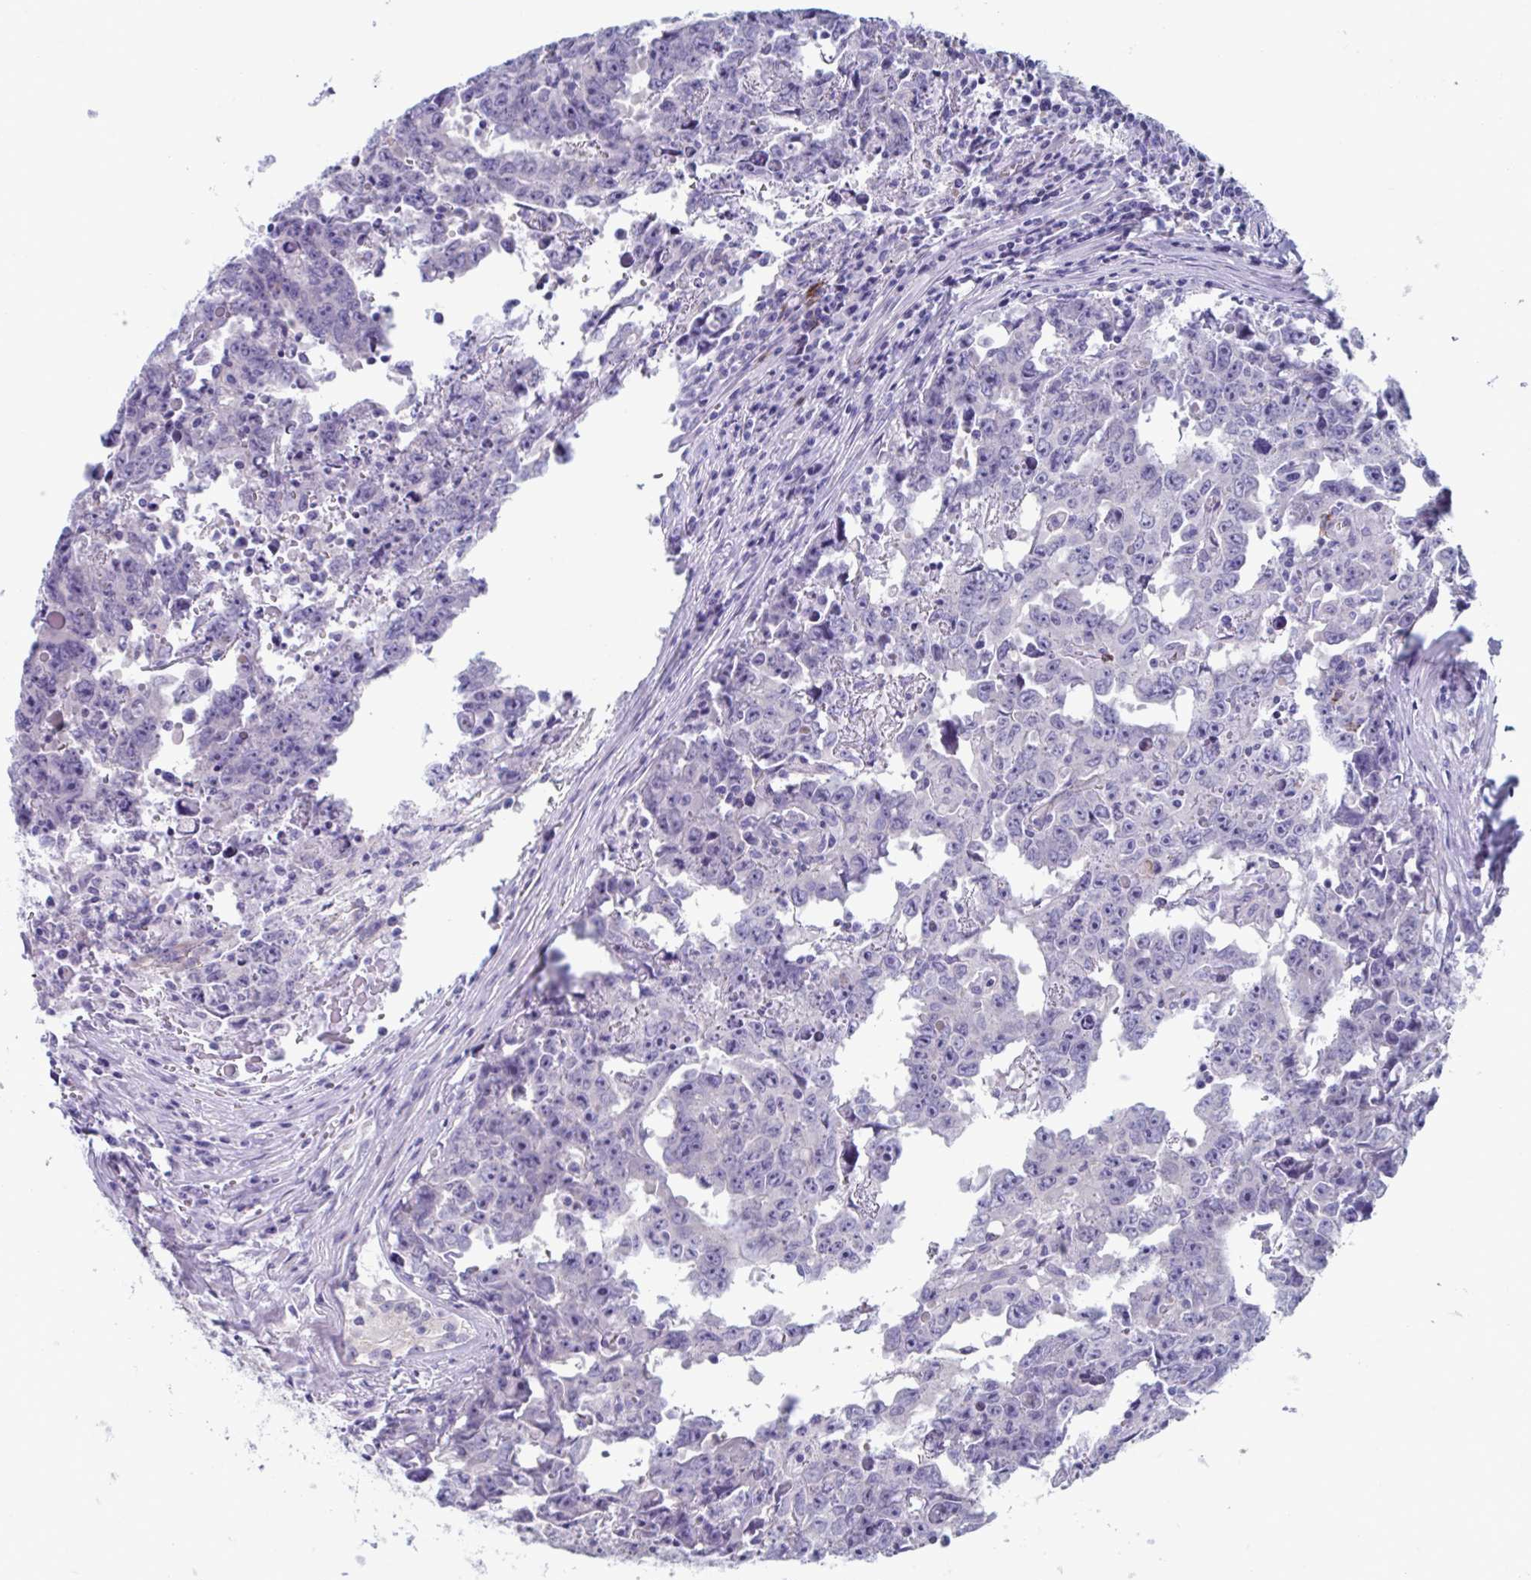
{"staining": {"intensity": "negative", "quantity": "none", "location": "none"}, "tissue": "testis cancer", "cell_type": "Tumor cells", "image_type": "cancer", "snomed": [{"axis": "morphology", "description": "Carcinoma, Embryonal, NOS"}, {"axis": "topography", "description": "Testis"}], "caption": "Histopathology image shows no significant protein staining in tumor cells of testis embryonal carcinoma.", "gene": "LPIN3", "patient": {"sex": "male", "age": 22}}